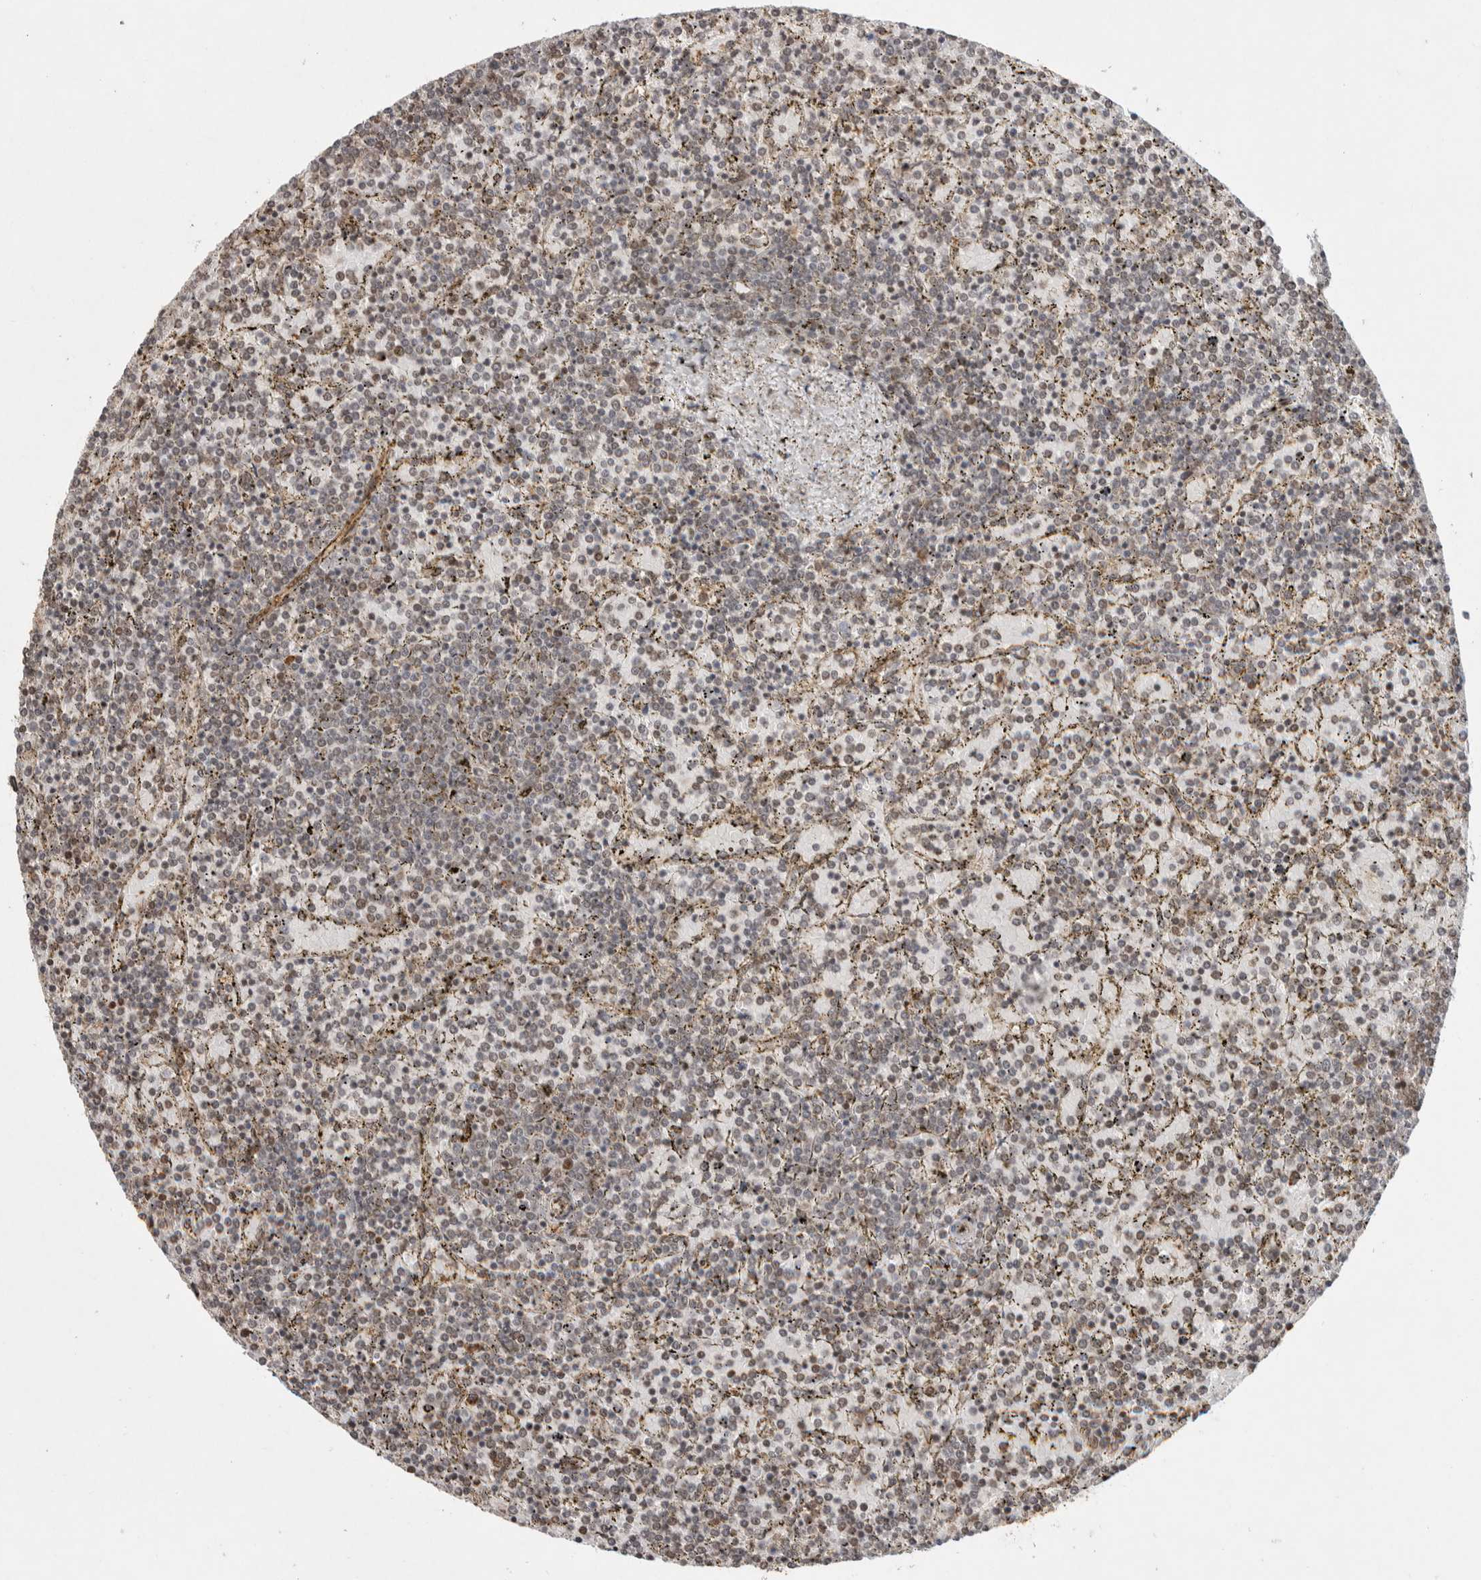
{"staining": {"intensity": "weak", "quantity": "25%-75%", "location": "nuclear"}, "tissue": "lymphoma", "cell_type": "Tumor cells", "image_type": "cancer", "snomed": [{"axis": "morphology", "description": "Malignant lymphoma, non-Hodgkin's type, Low grade"}, {"axis": "topography", "description": "Spleen"}], "caption": "A photomicrograph of lymphoma stained for a protein shows weak nuclear brown staining in tumor cells.", "gene": "TOR1B", "patient": {"sex": "female", "age": 77}}